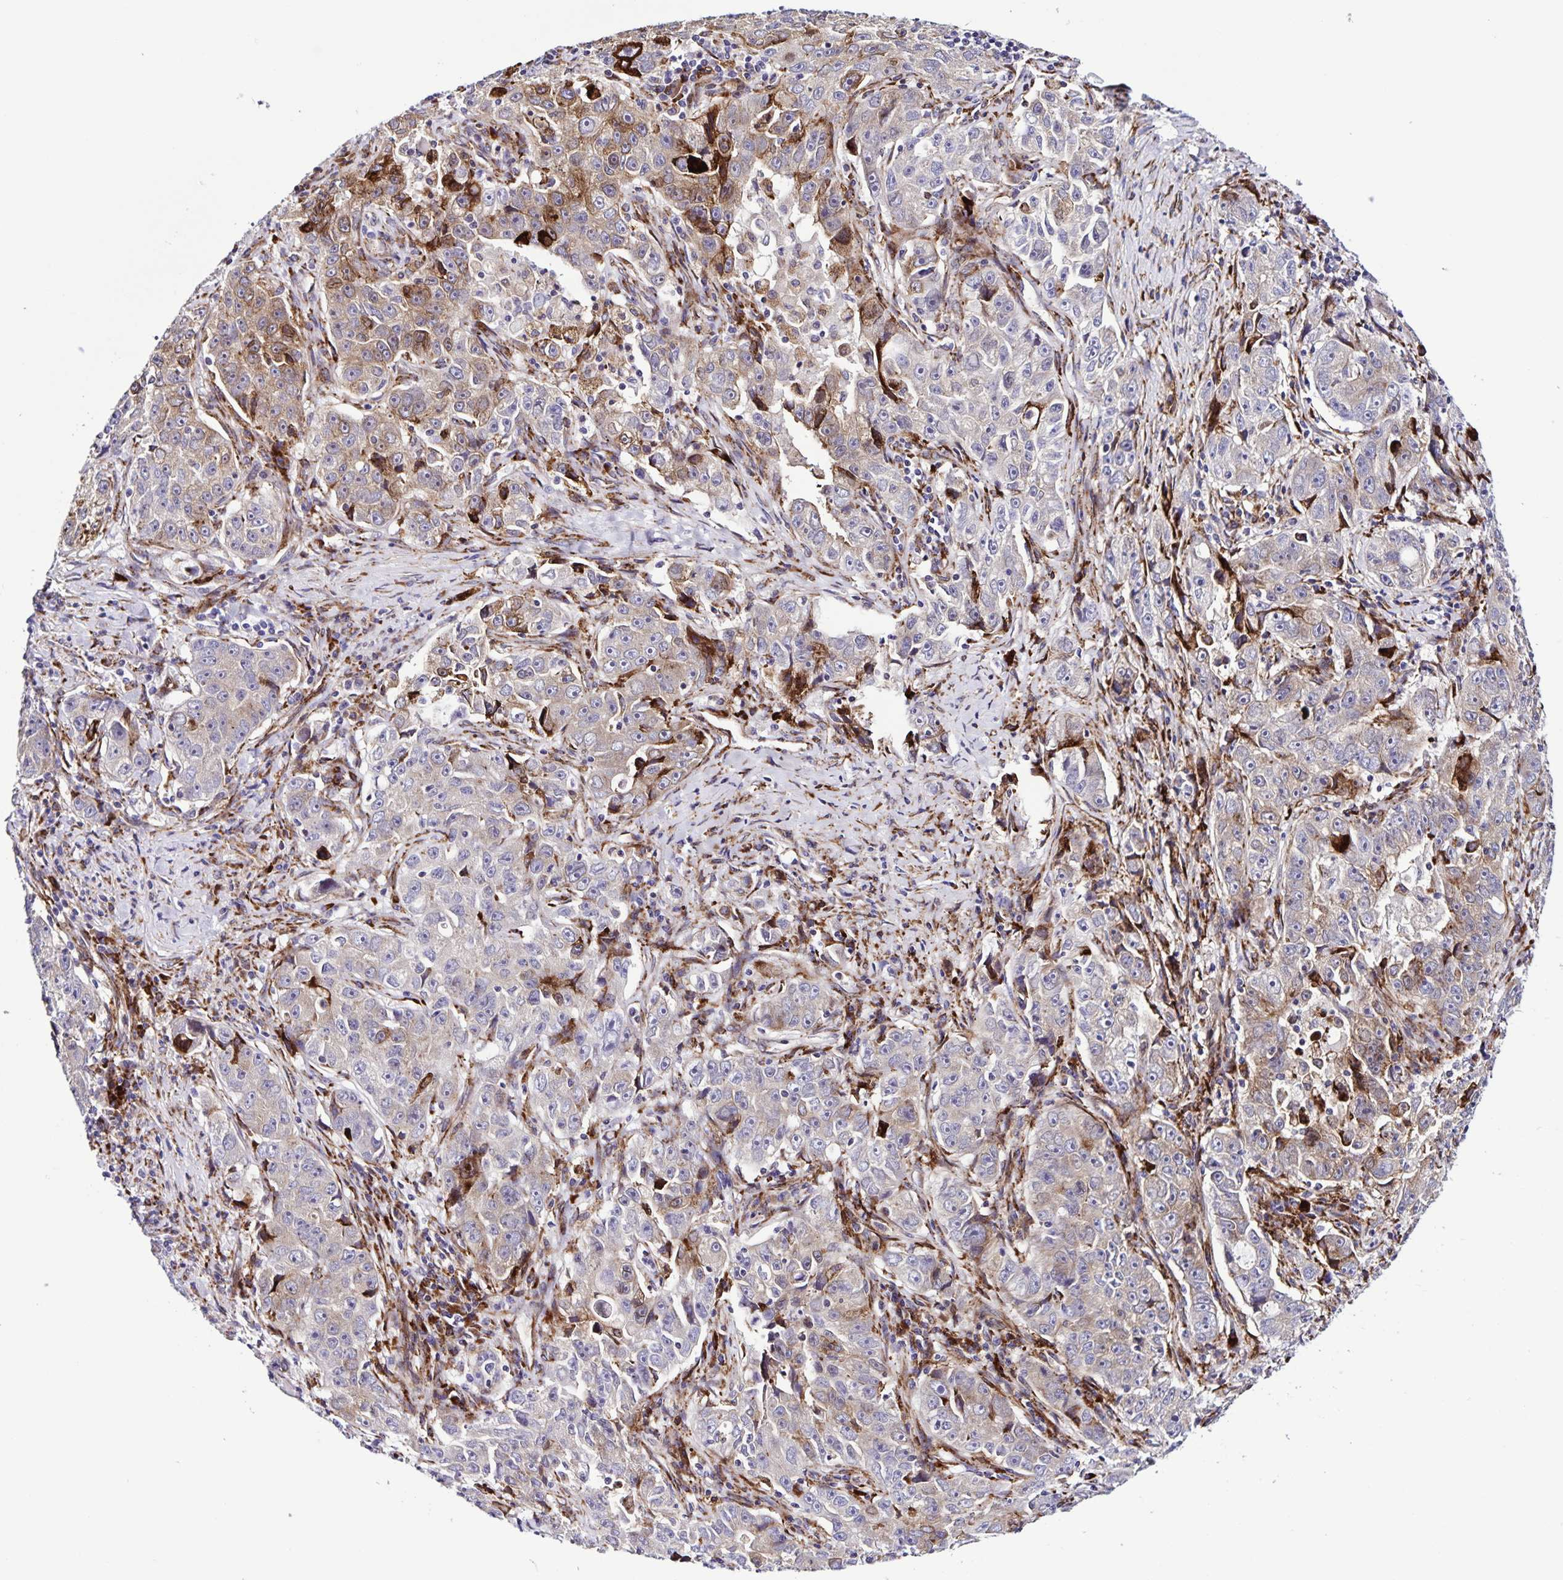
{"staining": {"intensity": "moderate", "quantity": "<25%", "location": "cytoplasmic/membranous"}, "tissue": "lung cancer", "cell_type": "Tumor cells", "image_type": "cancer", "snomed": [{"axis": "morphology", "description": "Normal morphology"}, {"axis": "morphology", "description": "Adenocarcinoma, NOS"}, {"axis": "topography", "description": "Lymph node"}, {"axis": "topography", "description": "Lung"}], "caption": "Immunohistochemical staining of lung cancer exhibits low levels of moderate cytoplasmic/membranous staining in about <25% of tumor cells. The staining is performed using DAB brown chromogen to label protein expression. The nuclei are counter-stained blue using hematoxylin.", "gene": "OSBPL5", "patient": {"sex": "female", "age": 57}}